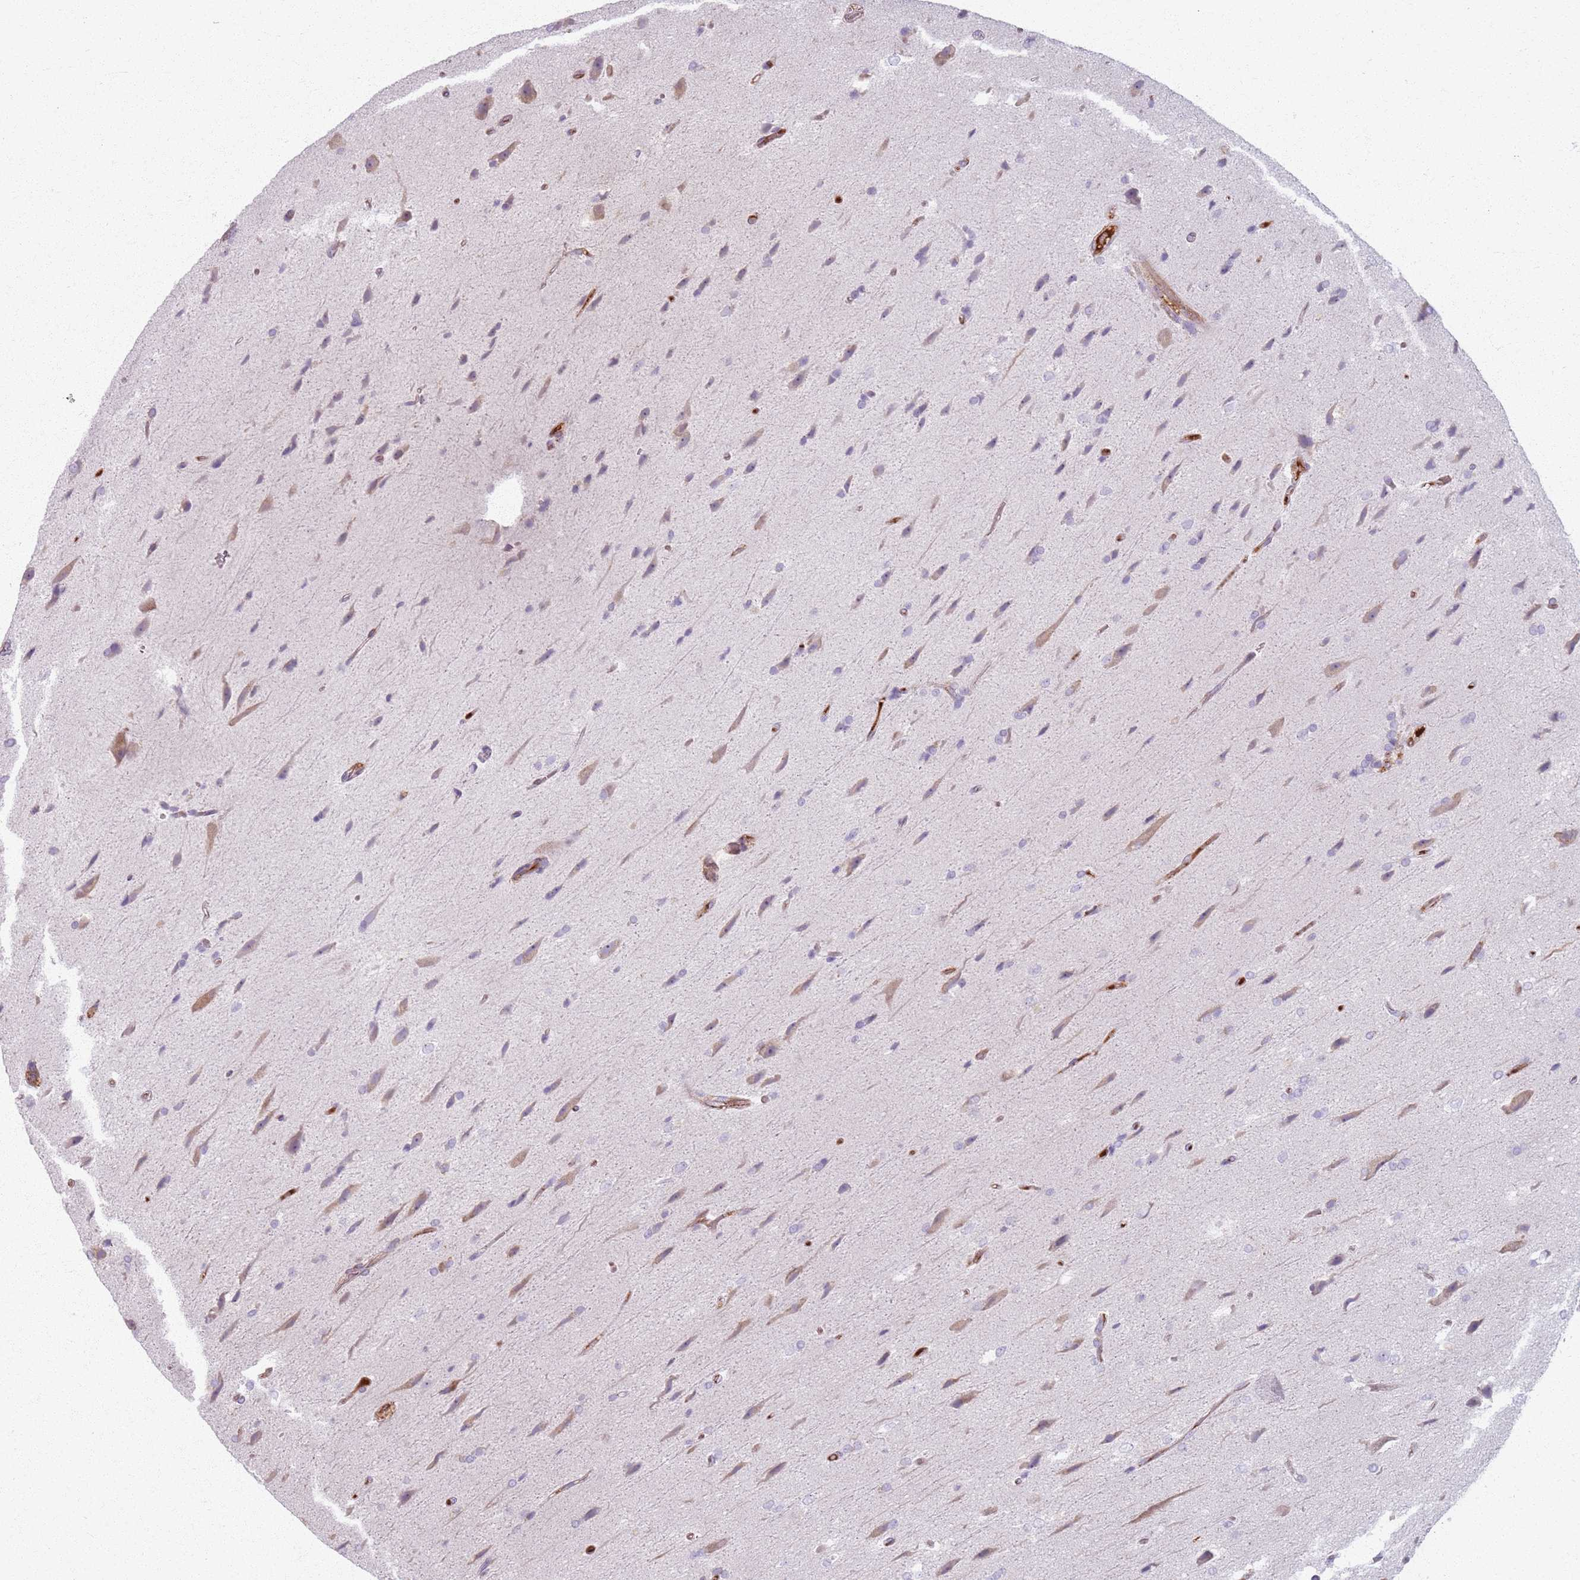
{"staining": {"intensity": "negative", "quantity": "none", "location": "none"}, "tissue": "glioma", "cell_type": "Tumor cells", "image_type": "cancer", "snomed": [{"axis": "morphology", "description": "Glioma, malignant, Low grade"}, {"axis": "topography", "description": "Brain"}], "caption": "Immunohistochemistry (IHC) histopathology image of malignant glioma (low-grade) stained for a protein (brown), which displays no staining in tumor cells.", "gene": "COLGALT1", "patient": {"sex": "male", "age": 66}}